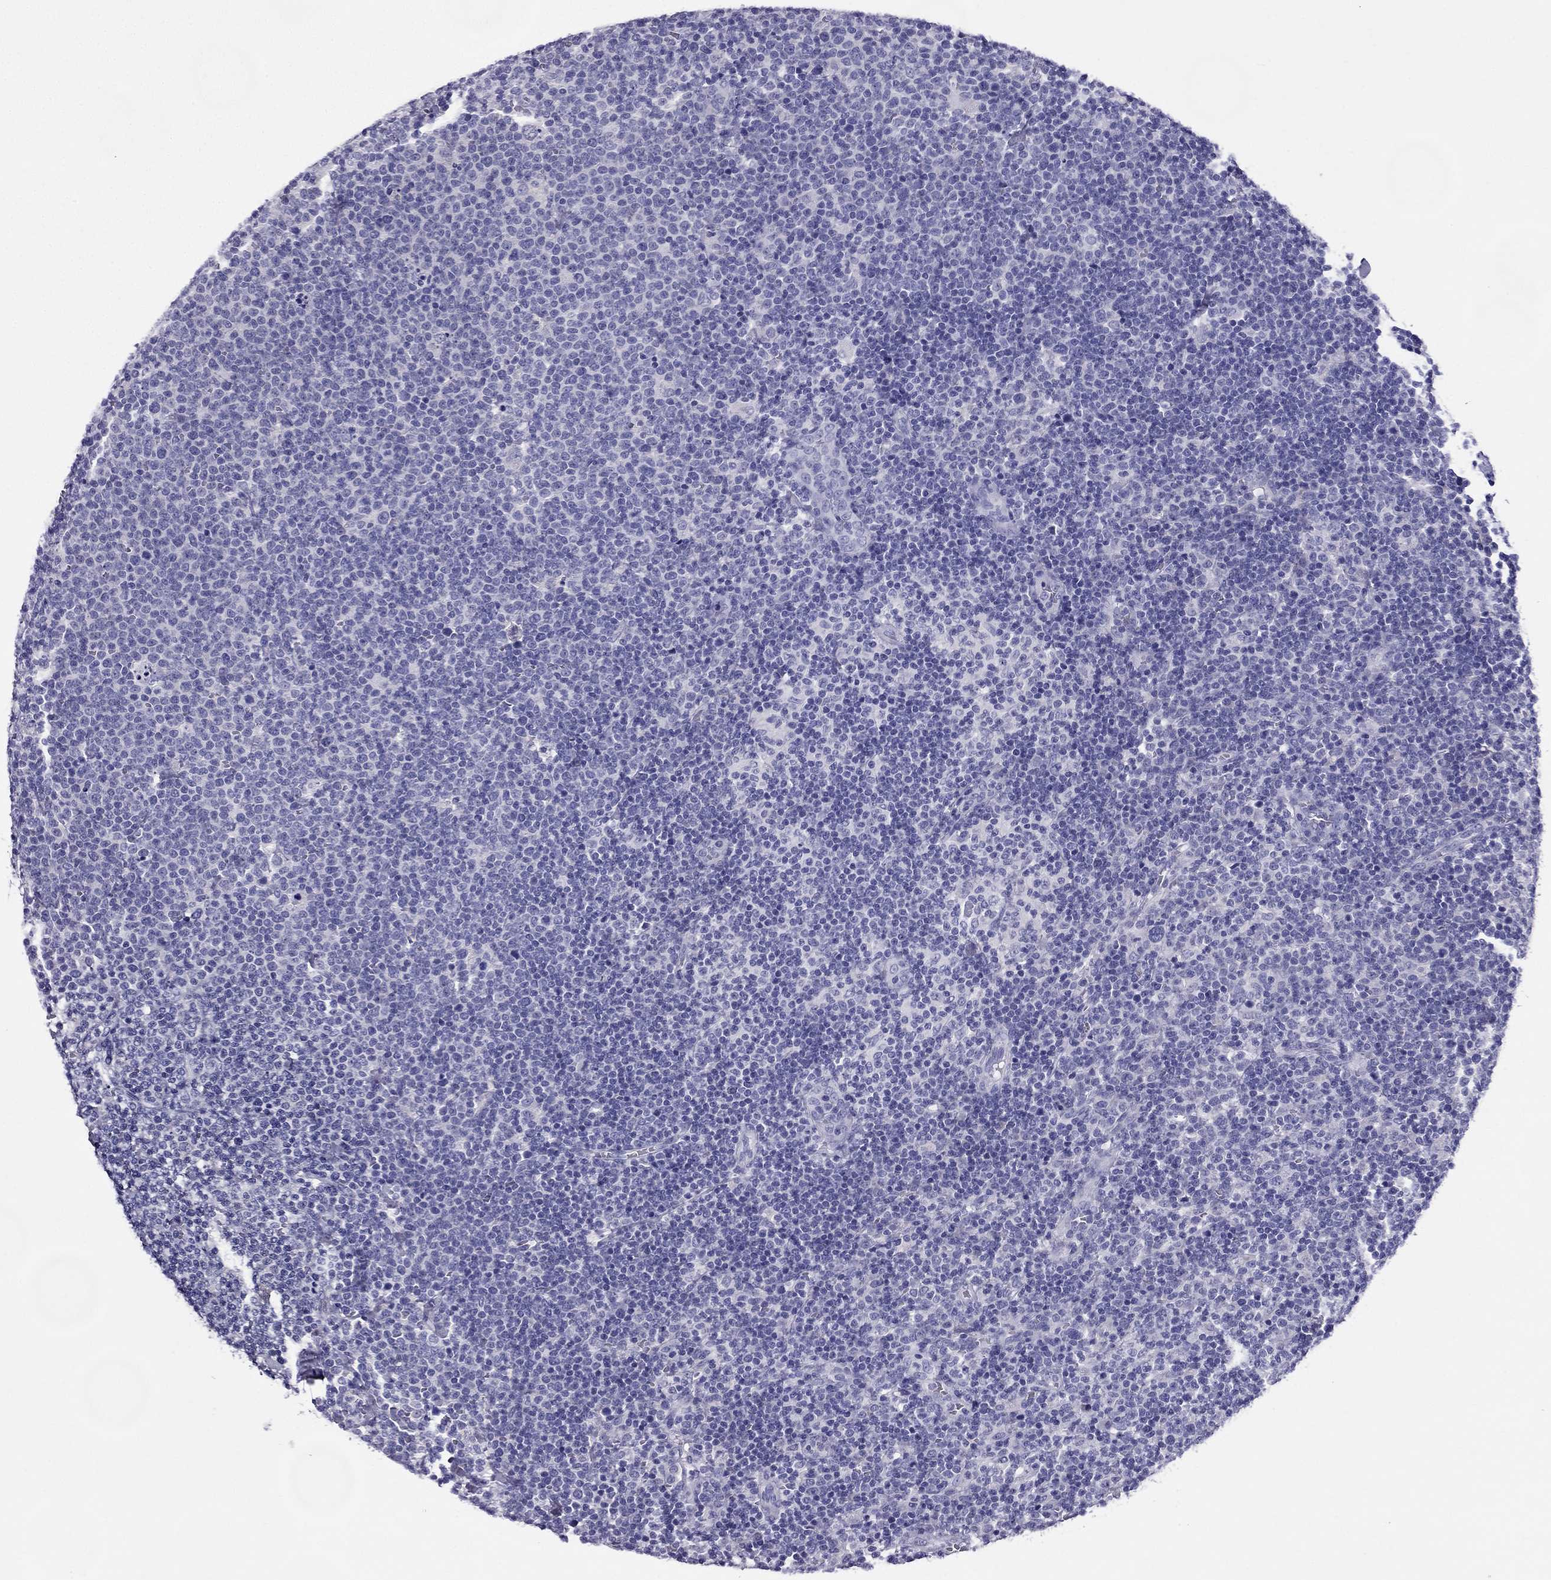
{"staining": {"intensity": "negative", "quantity": "none", "location": "none"}, "tissue": "lymphoma", "cell_type": "Tumor cells", "image_type": "cancer", "snomed": [{"axis": "morphology", "description": "Malignant lymphoma, non-Hodgkin's type, High grade"}, {"axis": "topography", "description": "Lymph node"}], "caption": "Tumor cells show no significant protein expression in lymphoma.", "gene": "ZNF541", "patient": {"sex": "male", "age": 61}}